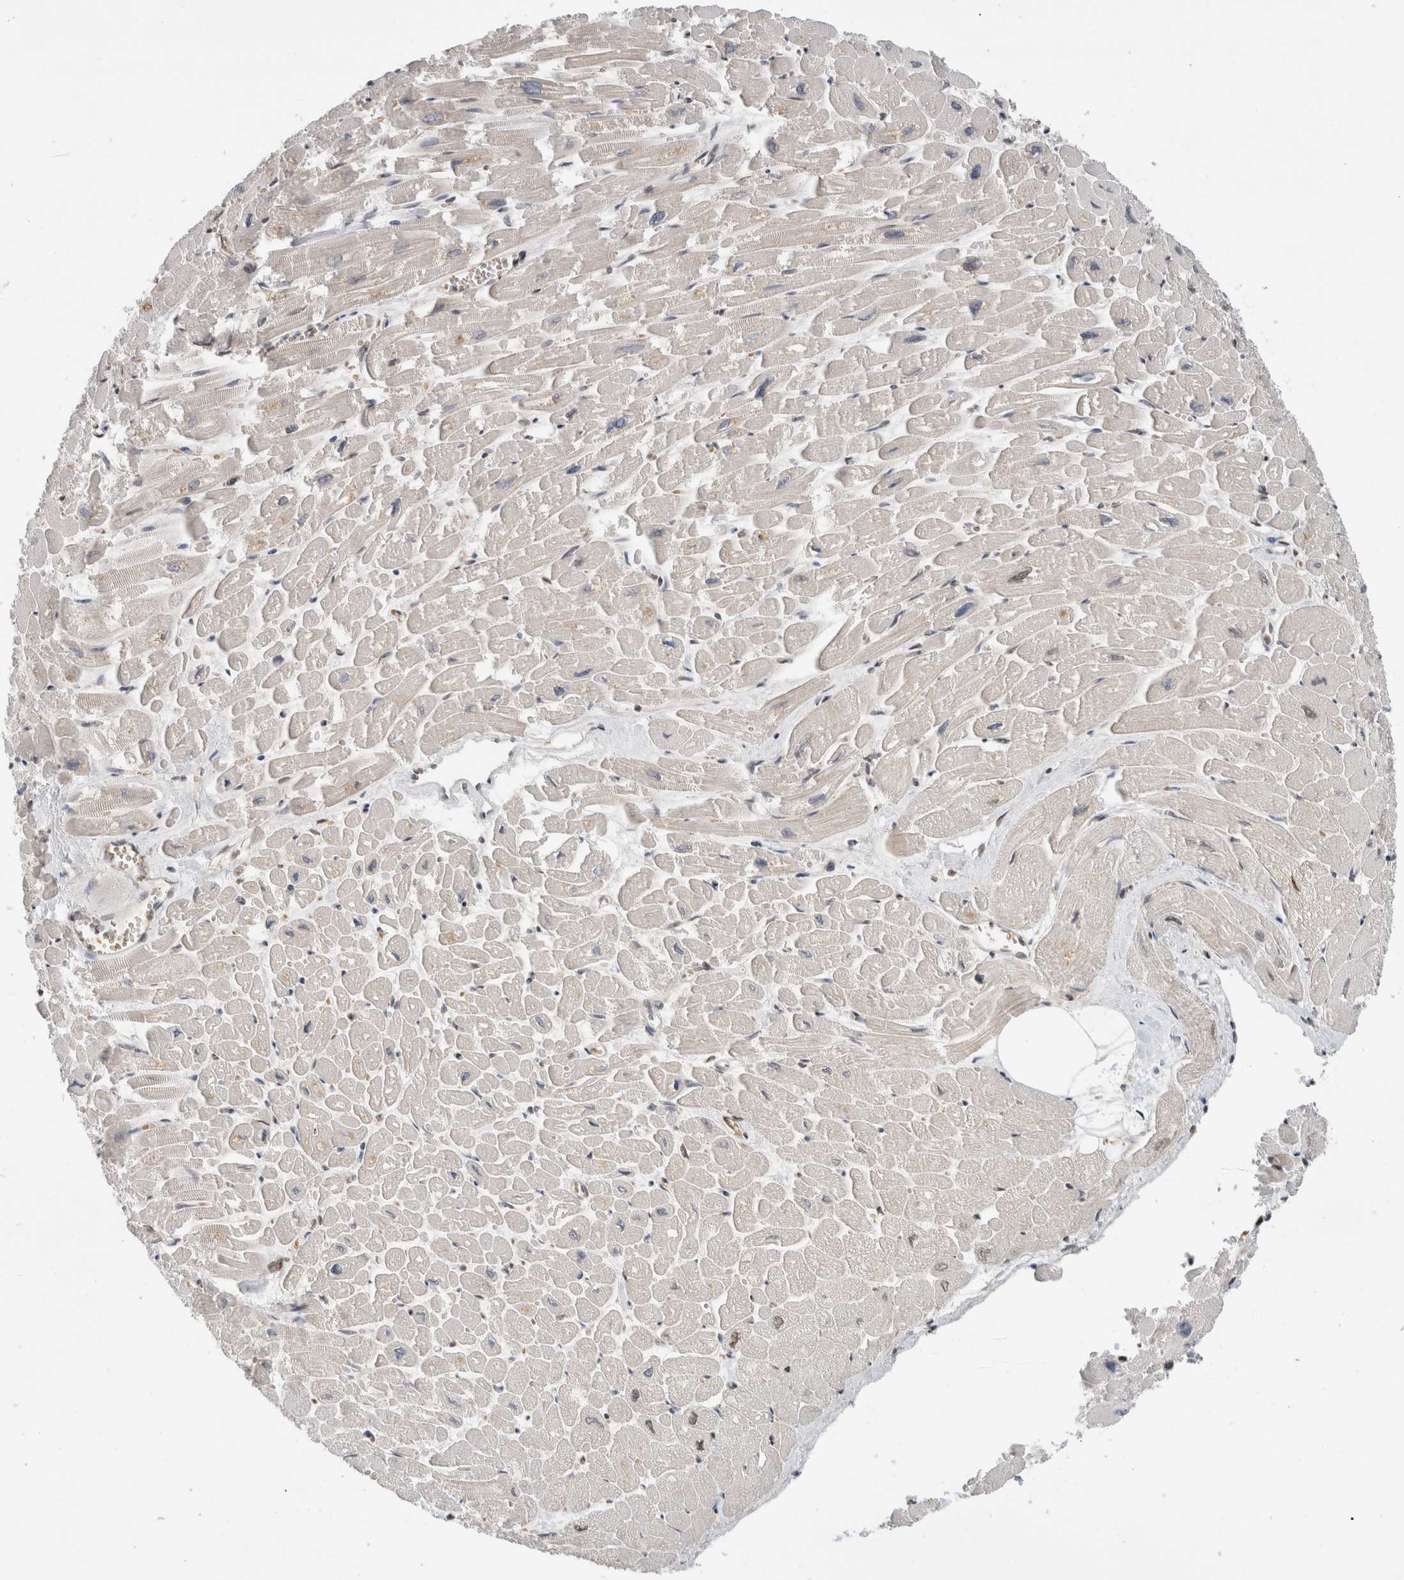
{"staining": {"intensity": "strong", "quantity": "25%-75%", "location": "nuclear"}, "tissue": "heart muscle", "cell_type": "Cardiomyocytes", "image_type": "normal", "snomed": [{"axis": "morphology", "description": "Normal tissue, NOS"}, {"axis": "topography", "description": "Heart"}], "caption": "Protein staining by IHC shows strong nuclear expression in approximately 25%-75% of cardiomyocytes in normal heart muscle. (Stains: DAB (3,3'-diaminobenzidine) in brown, nuclei in blue, Microscopy: brightfield microscopy at high magnification).", "gene": "NCAPG2", "patient": {"sex": "male", "age": 54}}